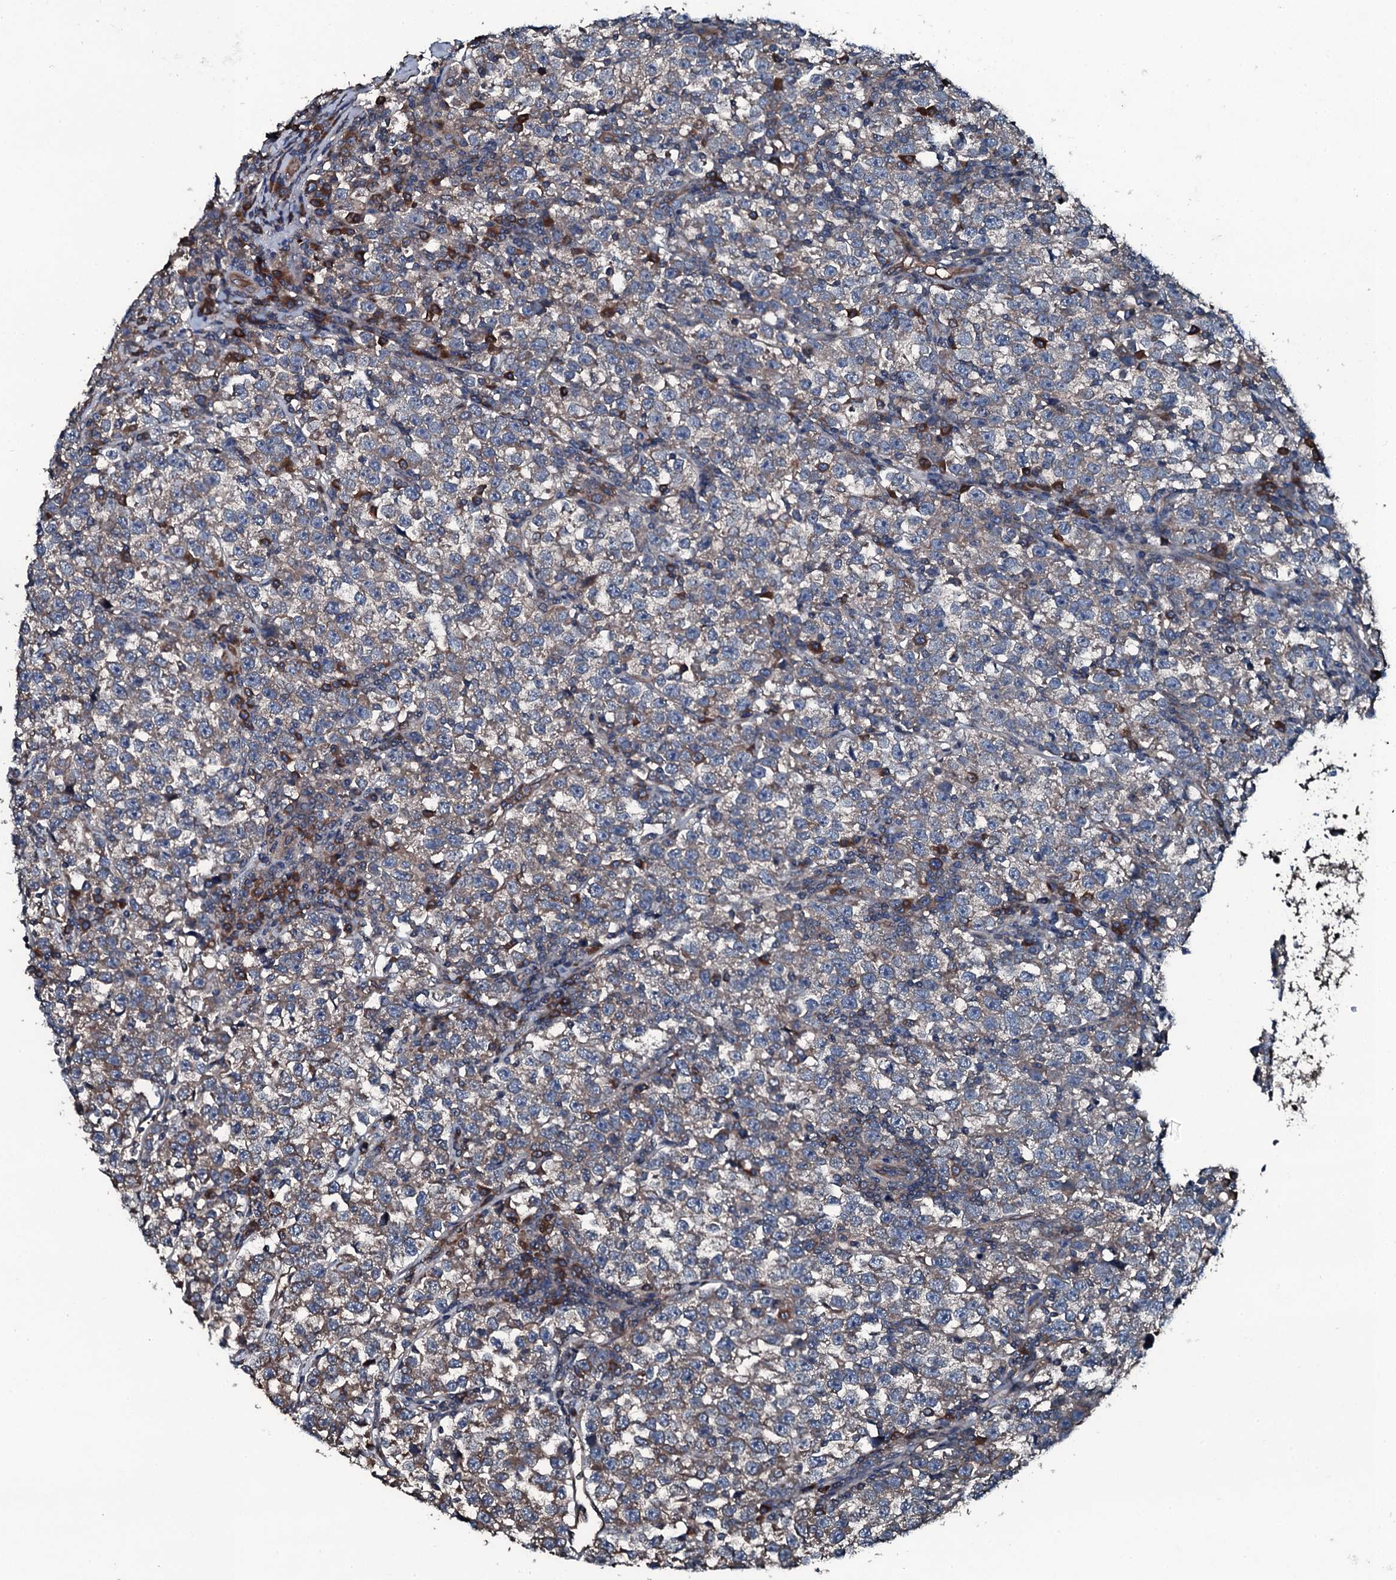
{"staining": {"intensity": "moderate", "quantity": "25%-75%", "location": "cytoplasmic/membranous"}, "tissue": "testis cancer", "cell_type": "Tumor cells", "image_type": "cancer", "snomed": [{"axis": "morphology", "description": "Normal tissue, NOS"}, {"axis": "morphology", "description": "Seminoma, NOS"}, {"axis": "topography", "description": "Testis"}], "caption": "Protein staining of testis cancer (seminoma) tissue exhibits moderate cytoplasmic/membranous expression in about 25%-75% of tumor cells.", "gene": "AARS1", "patient": {"sex": "male", "age": 43}}